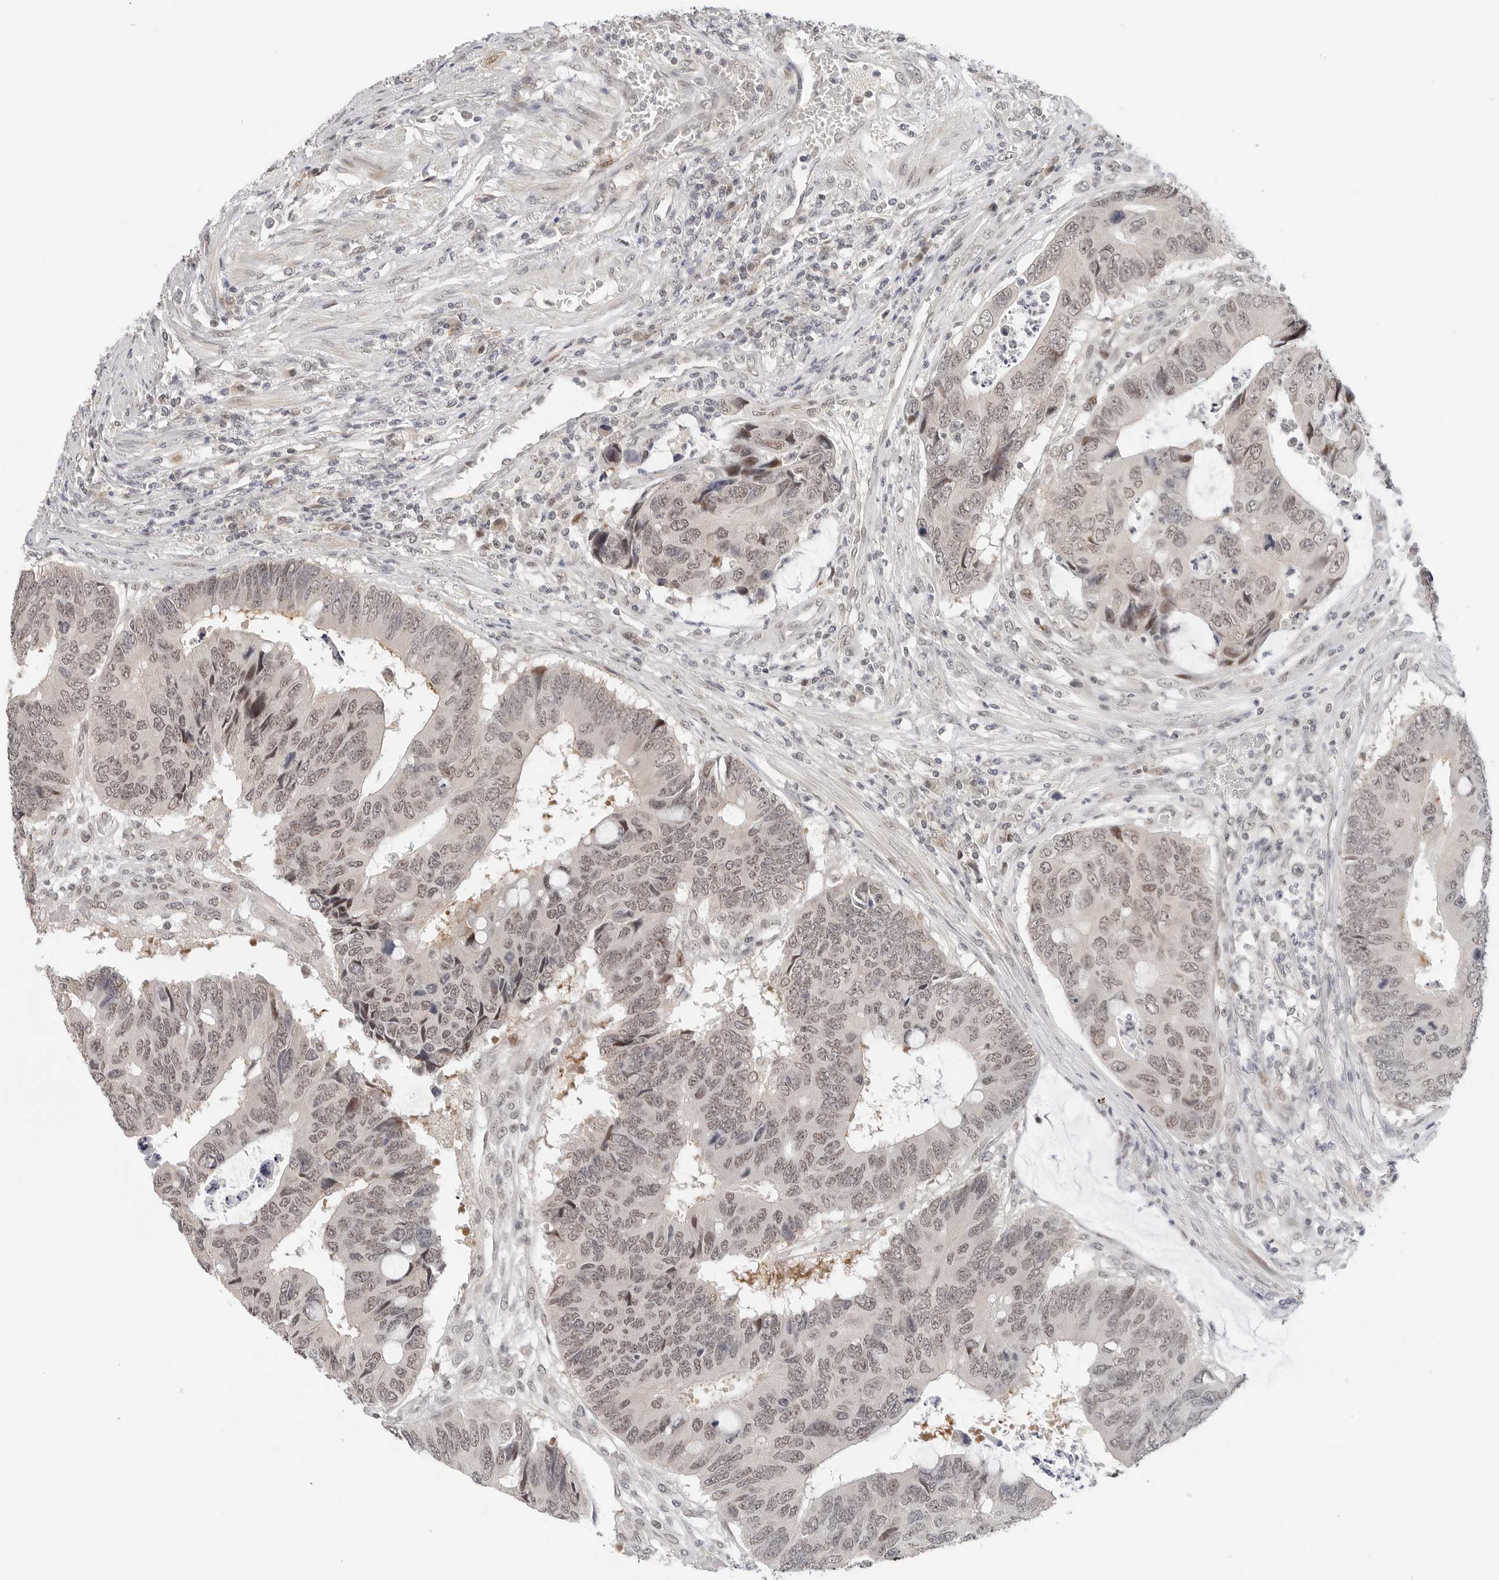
{"staining": {"intensity": "weak", "quantity": ">75%", "location": "nuclear"}, "tissue": "colorectal cancer", "cell_type": "Tumor cells", "image_type": "cancer", "snomed": [{"axis": "morphology", "description": "Adenocarcinoma, NOS"}, {"axis": "topography", "description": "Rectum"}], "caption": "Colorectal cancer stained with DAB (3,3'-diaminobenzidine) IHC exhibits low levels of weak nuclear positivity in about >75% of tumor cells.", "gene": "TSEN2", "patient": {"sex": "male", "age": 84}}